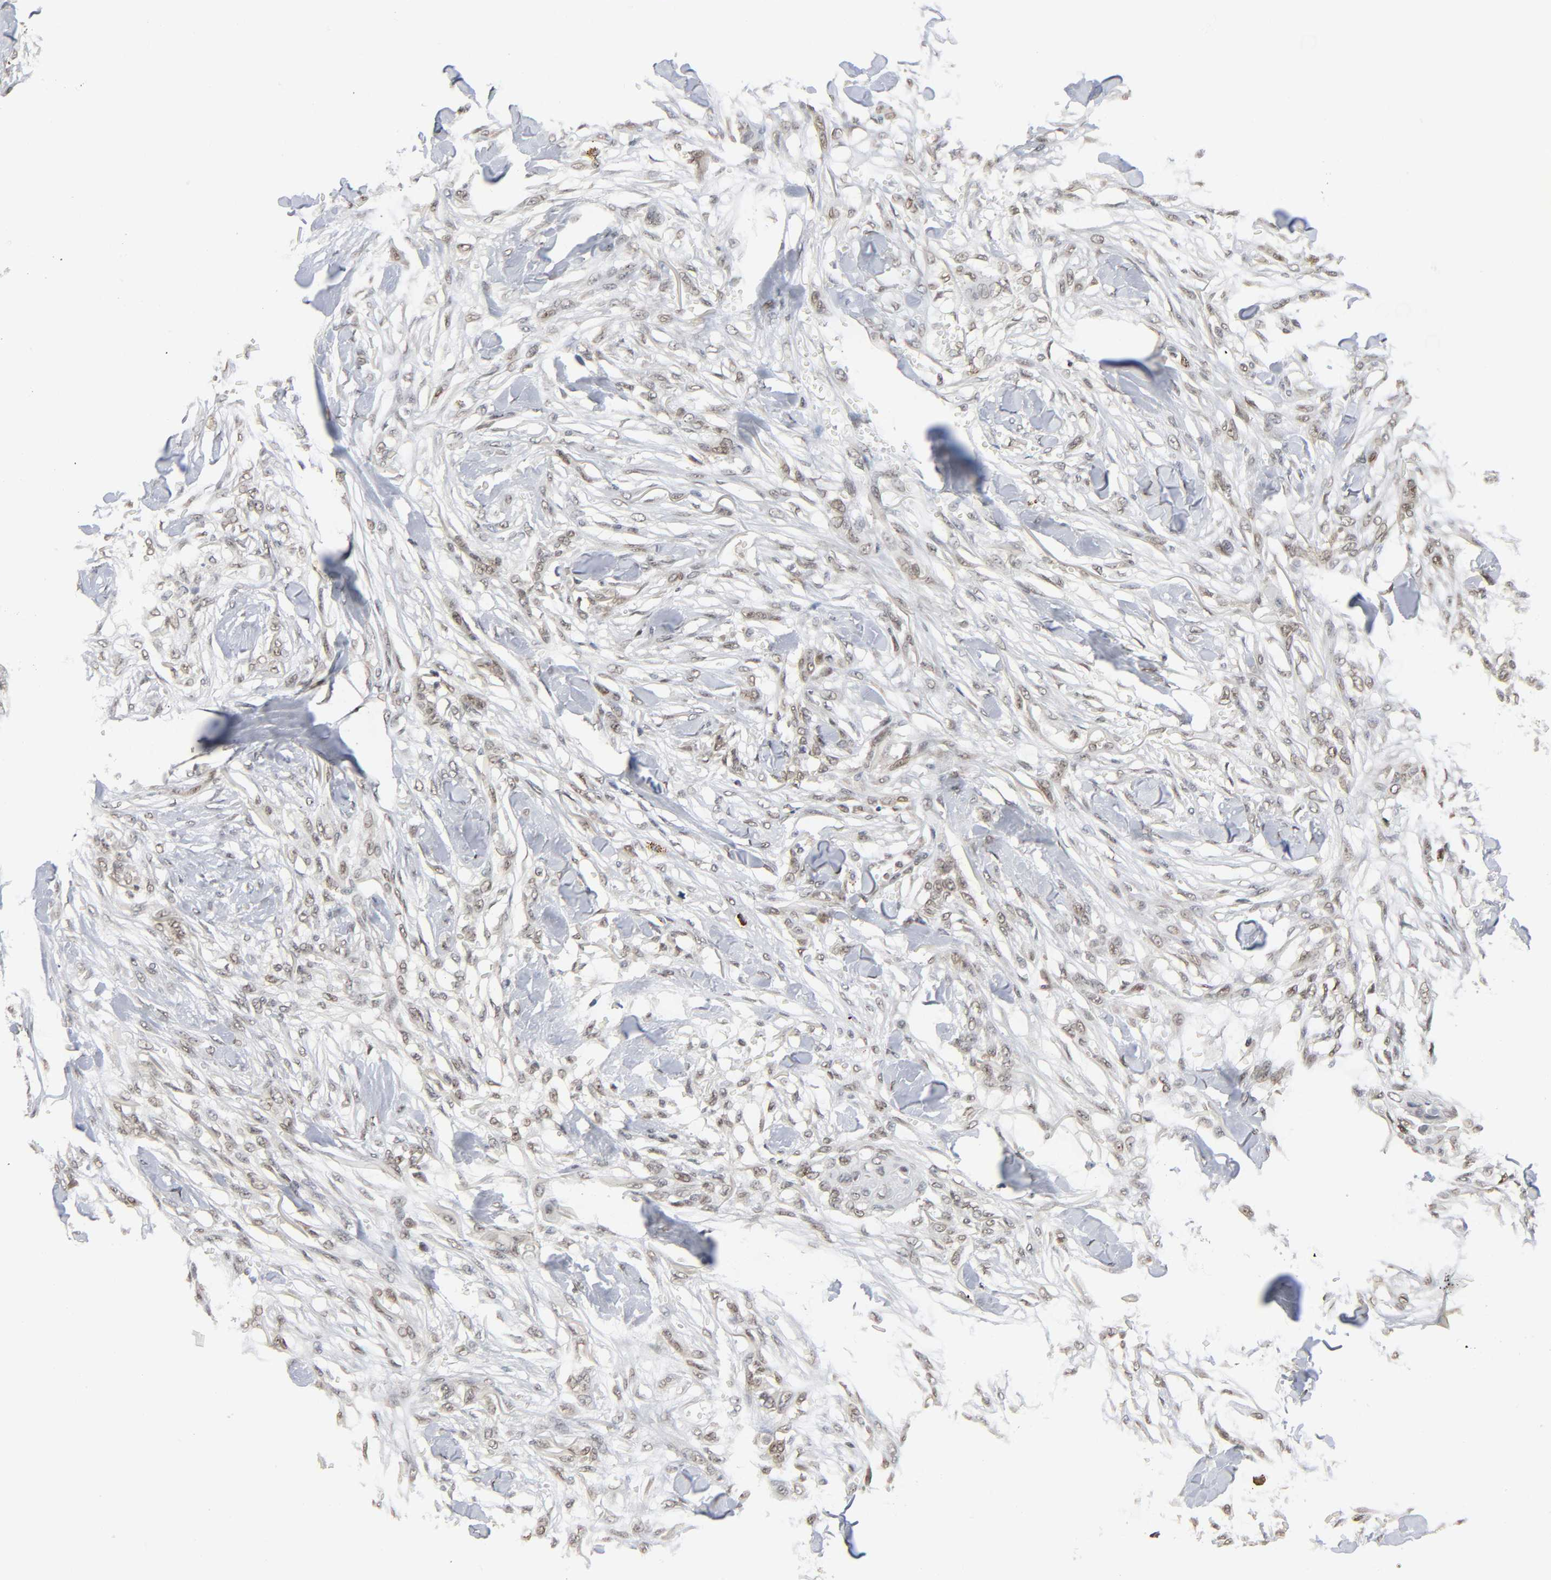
{"staining": {"intensity": "moderate", "quantity": ">75%", "location": "nuclear"}, "tissue": "skin cancer", "cell_type": "Tumor cells", "image_type": "cancer", "snomed": [{"axis": "morphology", "description": "Normal tissue, NOS"}, {"axis": "morphology", "description": "Squamous cell carcinoma, NOS"}, {"axis": "topography", "description": "Skin"}], "caption": "Skin cancer (squamous cell carcinoma) stained for a protein (brown) displays moderate nuclear positive expression in about >75% of tumor cells.", "gene": "SUMO1", "patient": {"sex": "female", "age": 59}}